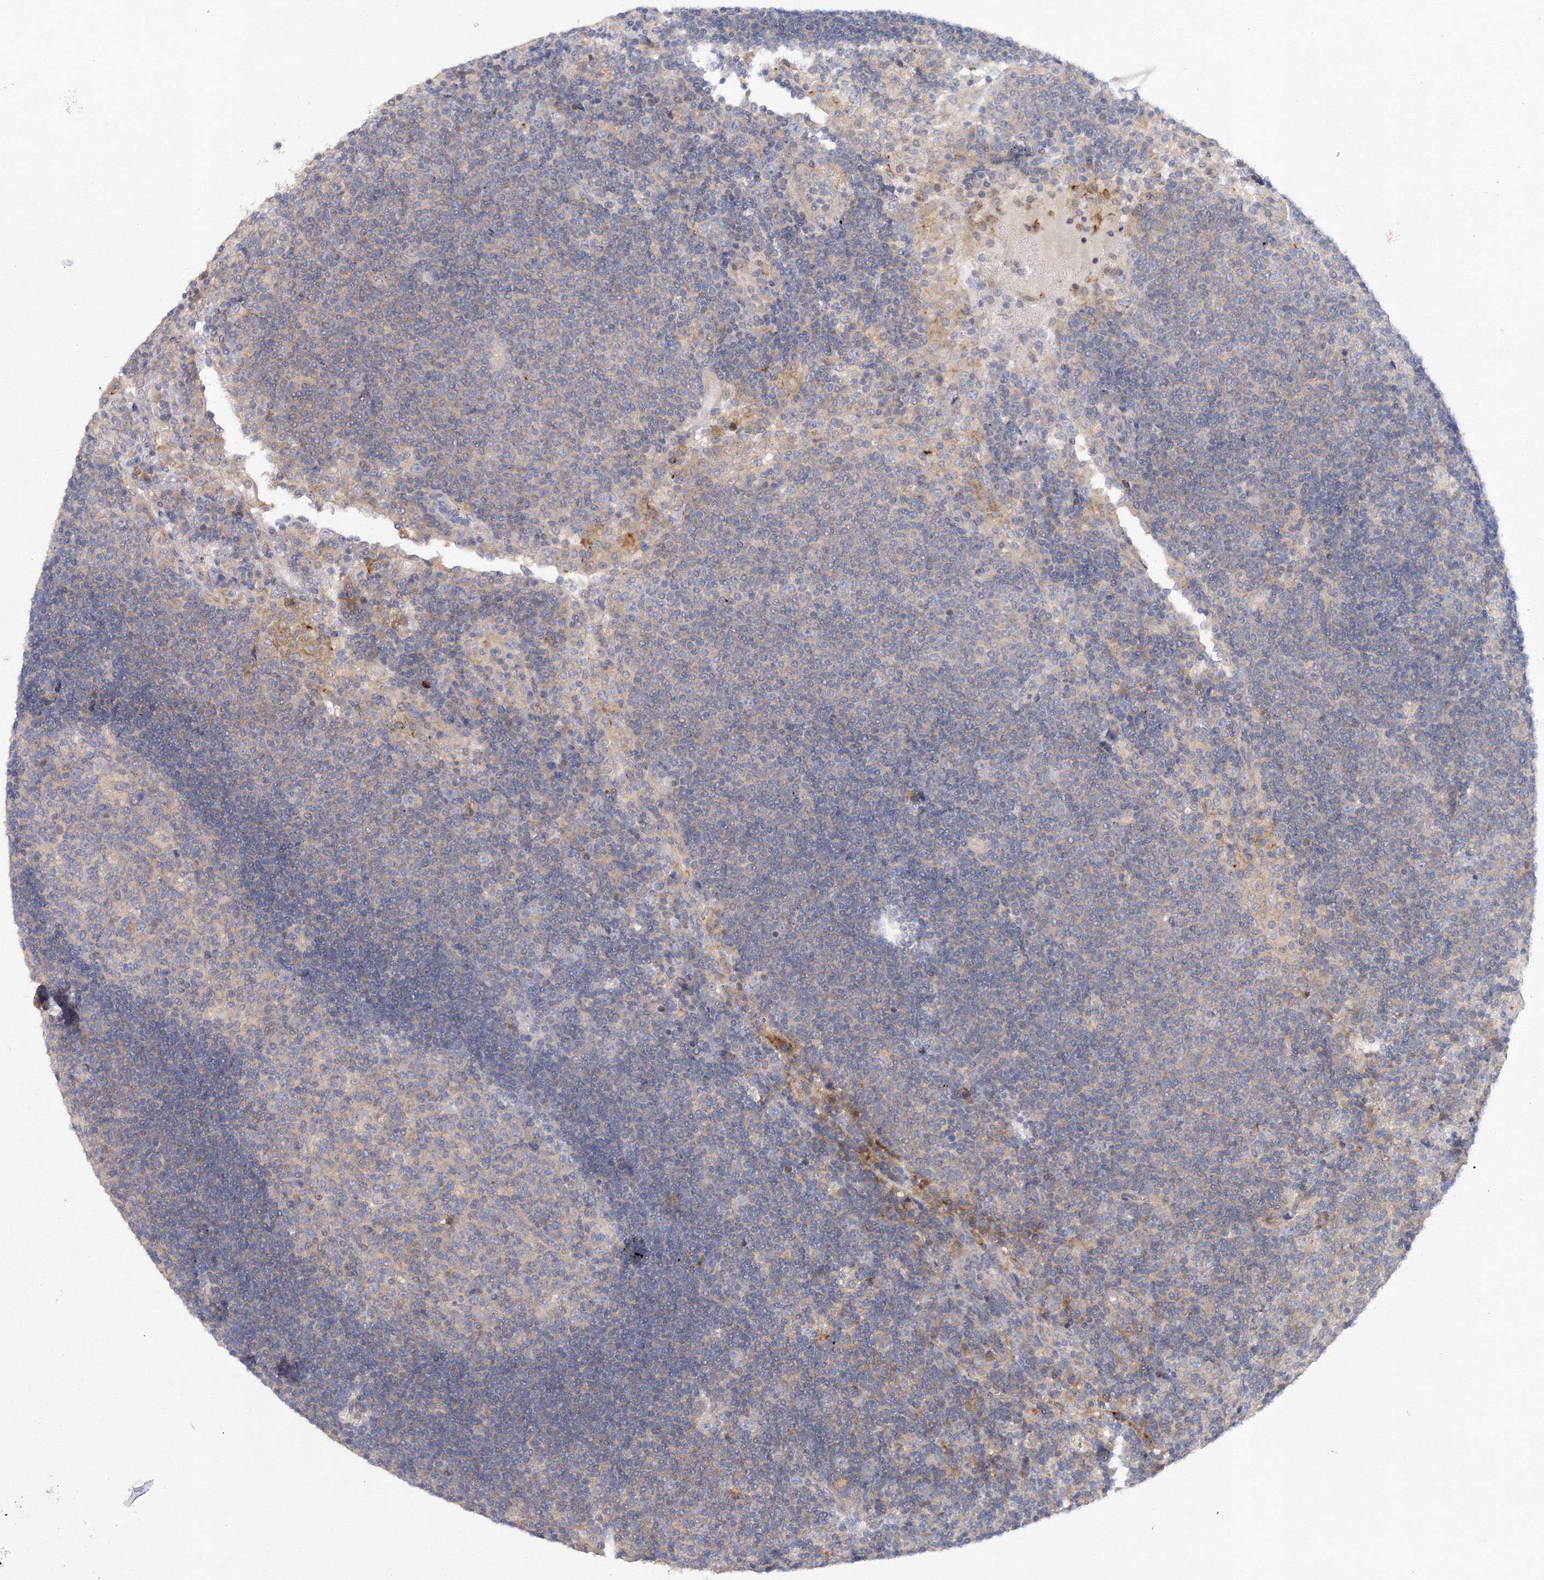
{"staining": {"intensity": "negative", "quantity": "none", "location": "none"}, "tissue": "lymph node", "cell_type": "Germinal center cells", "image_type": "normal", "snomed": [{"axis": "morphology", "description": "Normal tissue, NOS"}, {"axis": "topography", "description": "Lymph node"}], "caption": "This micrograph is of normal lymph node stained with immunohistochemistry (IHC) to label a protein in brown with the nuclei are counter-stained blue. There is no staining in germinal center cells. Brightfield microscopy of immunohistochemistry stained with DAB (brown) and hematoxylin (blue), captured at high magnification.", "gene": "DIS3L2", "patient": {"sex": "female", "age": 53}}